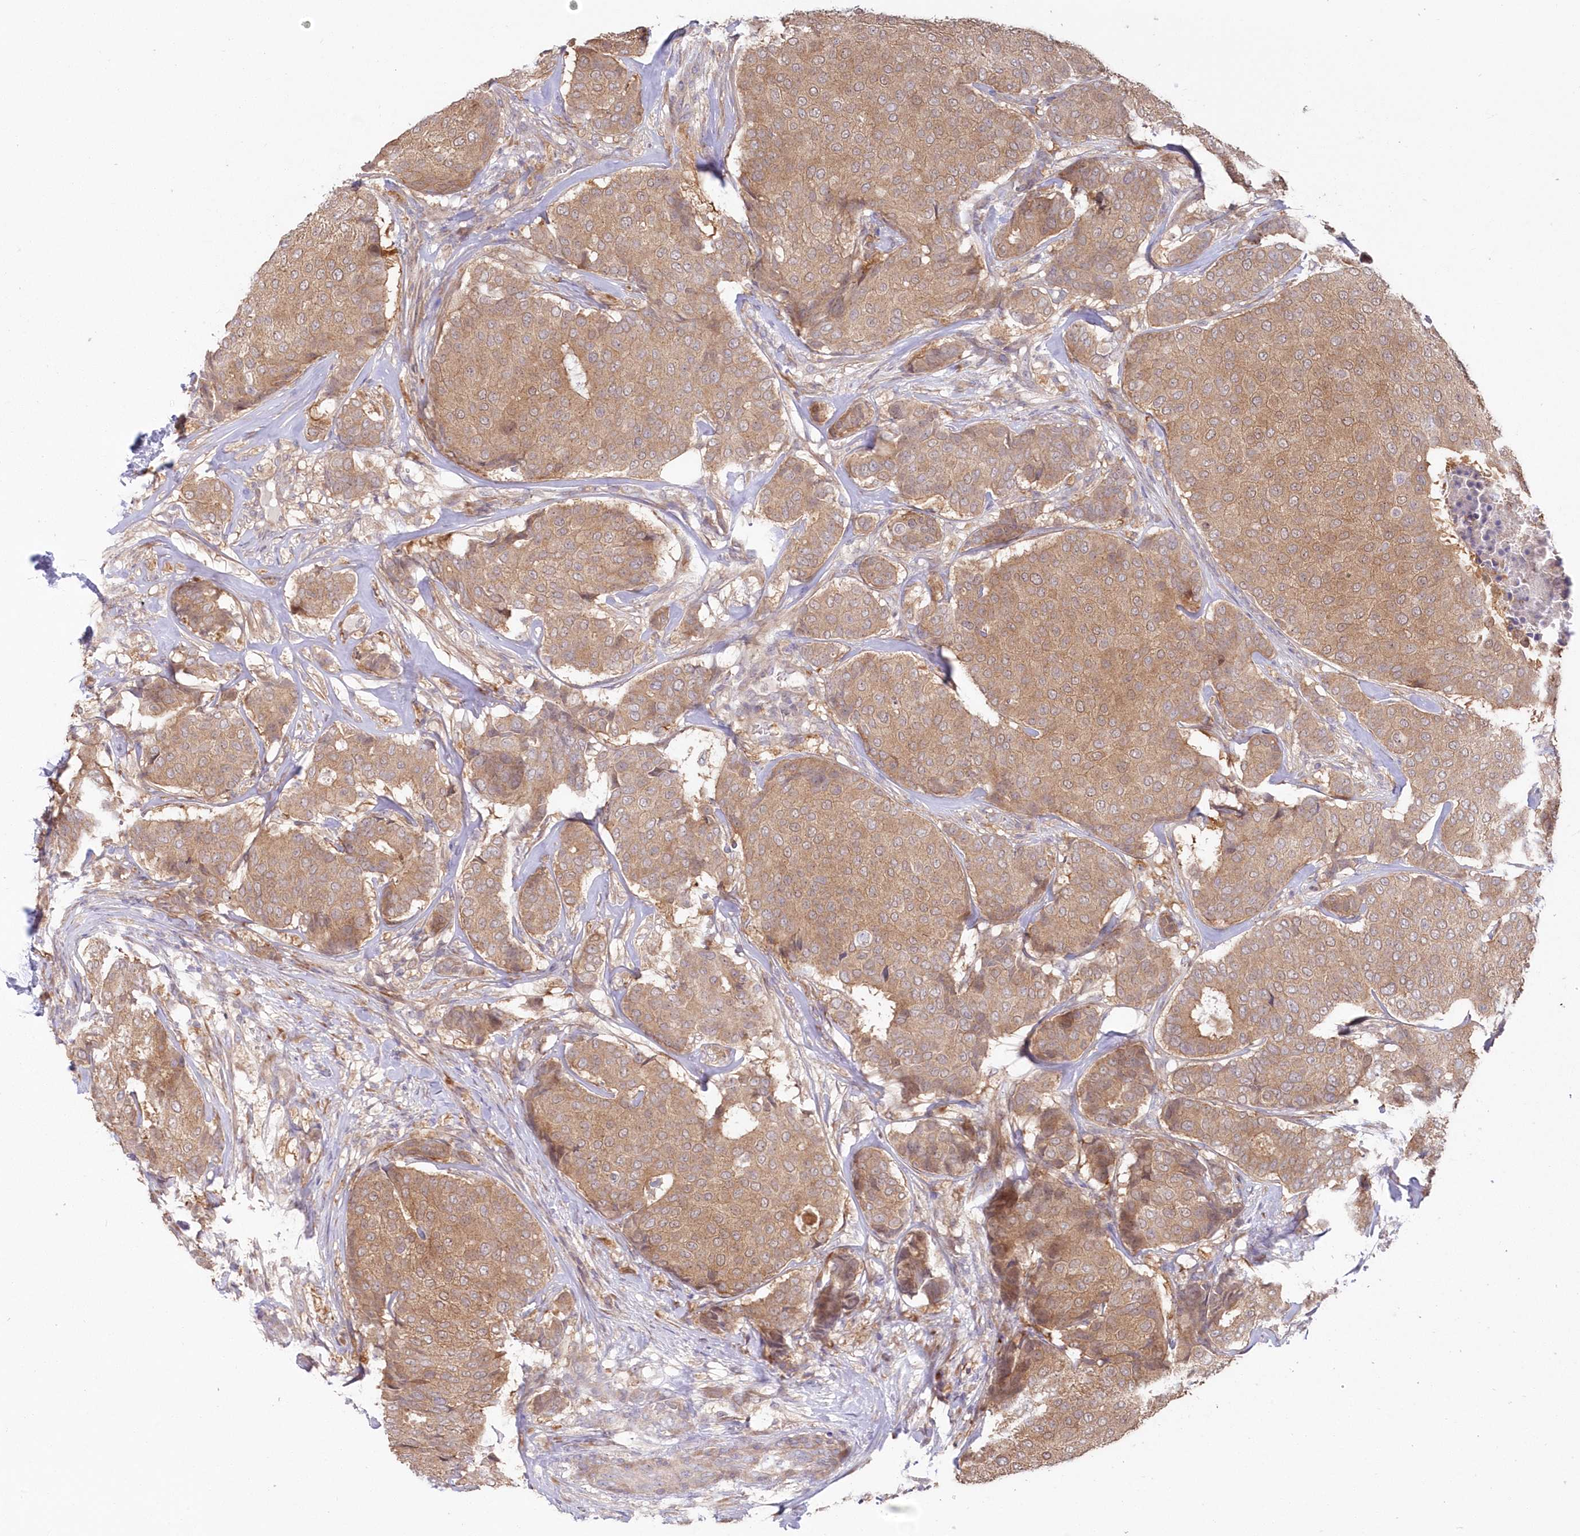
{"staining": {"intensity": "moderate", "quantity": ">75%", "location": "cytoplasmic/membranous"}, "tissue": "breast cancer", "cell_type": "Tumor cells", "image_type": "cancer", "snomed": [{"axis": "morphology", "description": "Duct carcinoma"}, {"axis": "topography", "description": "Breast"}], "caption": "Immunohistochemistry (IHC) of breast cancer exhibits medium levels of moderate cytoplasmic/membranous positivity in approximately >75% of tumor cells.", "gene": "TBCA", "patient": {"sex": "female", "age": 75}}